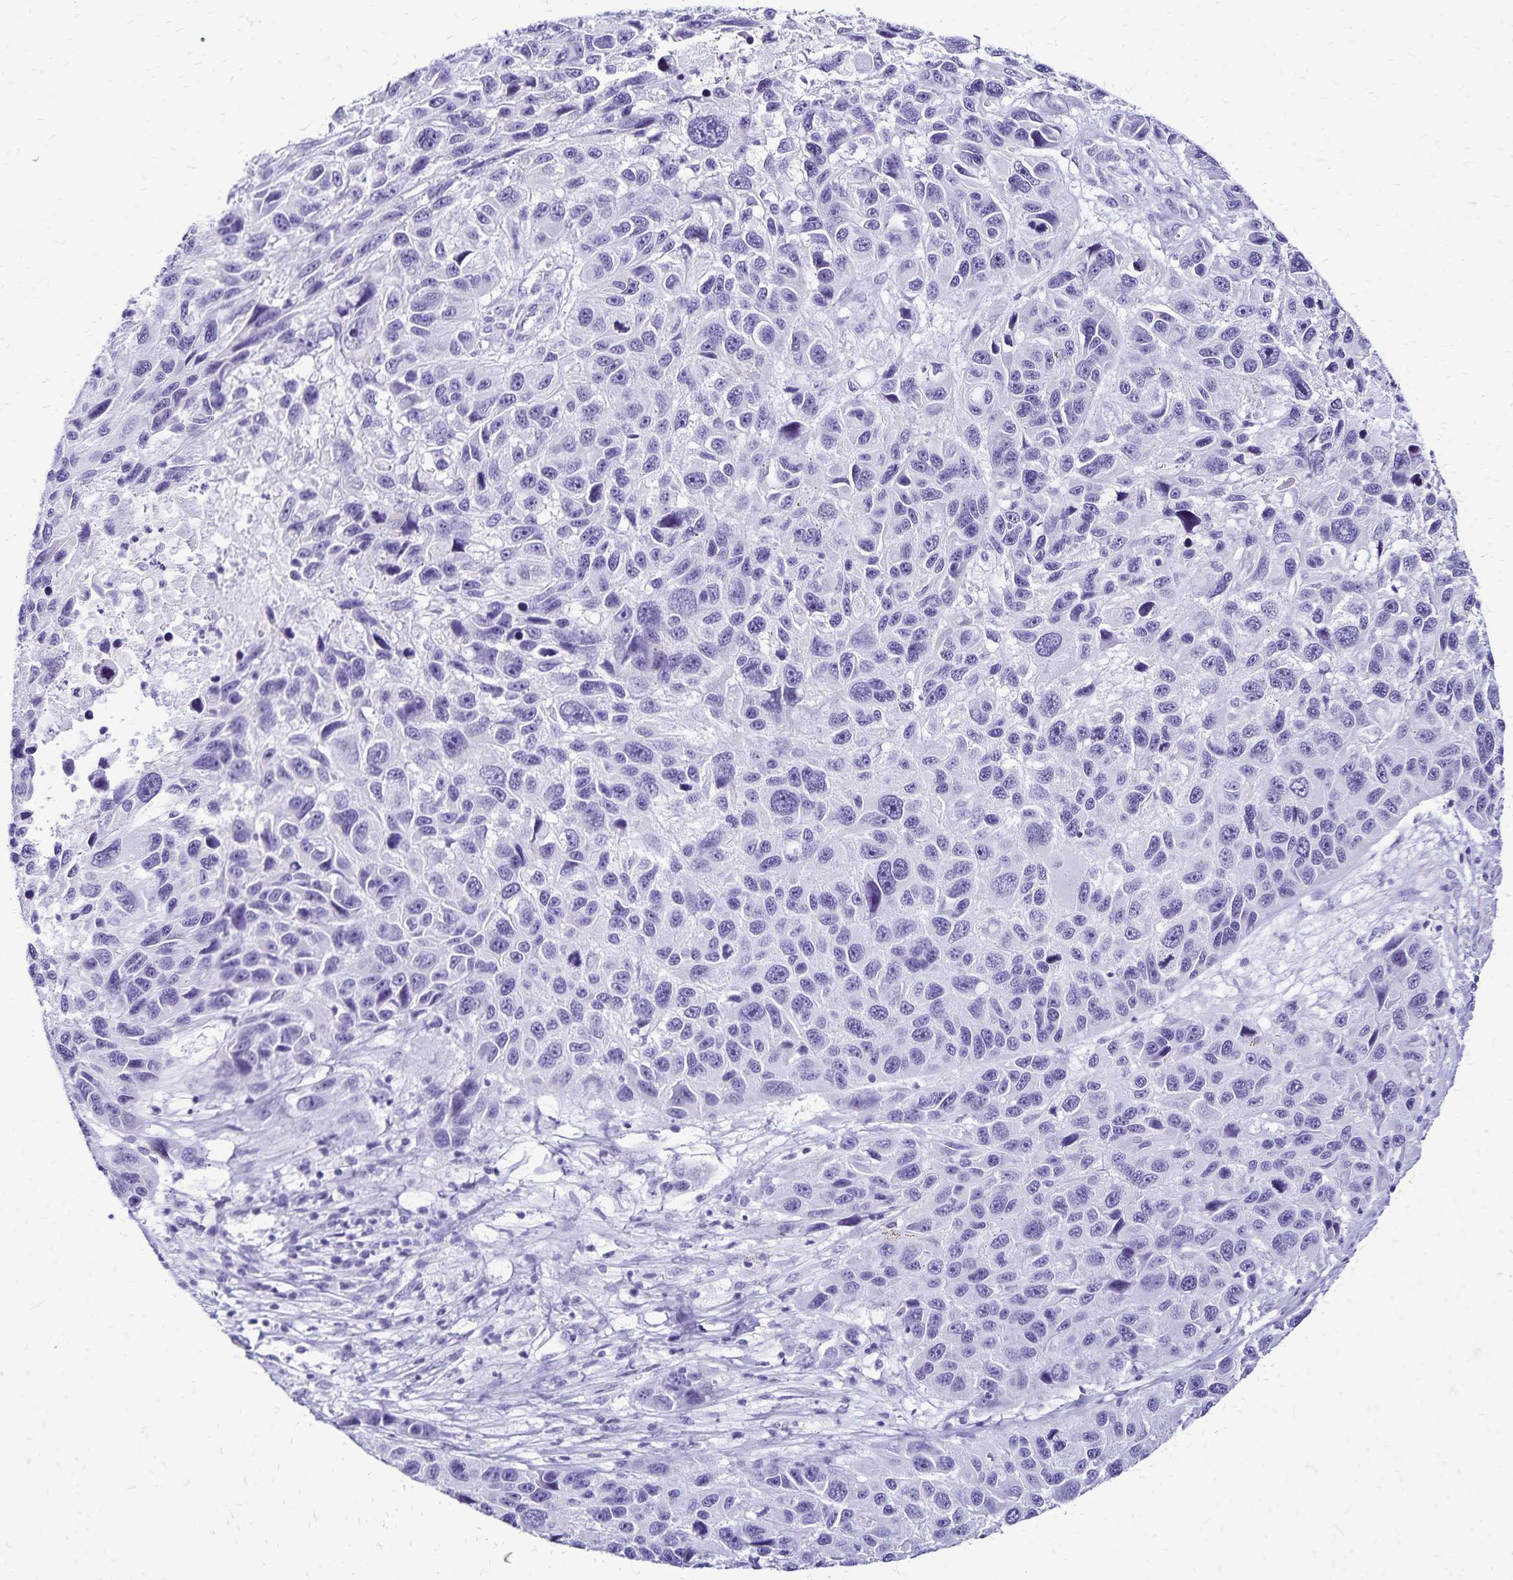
{"staining": {"intensity": "negative", "quantity": "none", "location": "none"}, "tissue": "melanoma", "cell_type": "Tumor cells", "image_type": "cancer", "snomed": [{"axis": "morphology", "description": "Malignant melanoma, NOS"}, {"axis": "topography", "description": "Skin"}], "caption": "The immunohistochemistry (IHC) photomicrograph has no significant staining in tumor cells of malignant melanoma tissue.", "gene": "LIN28B", "patient": {"sex": "male", "age": 53}}